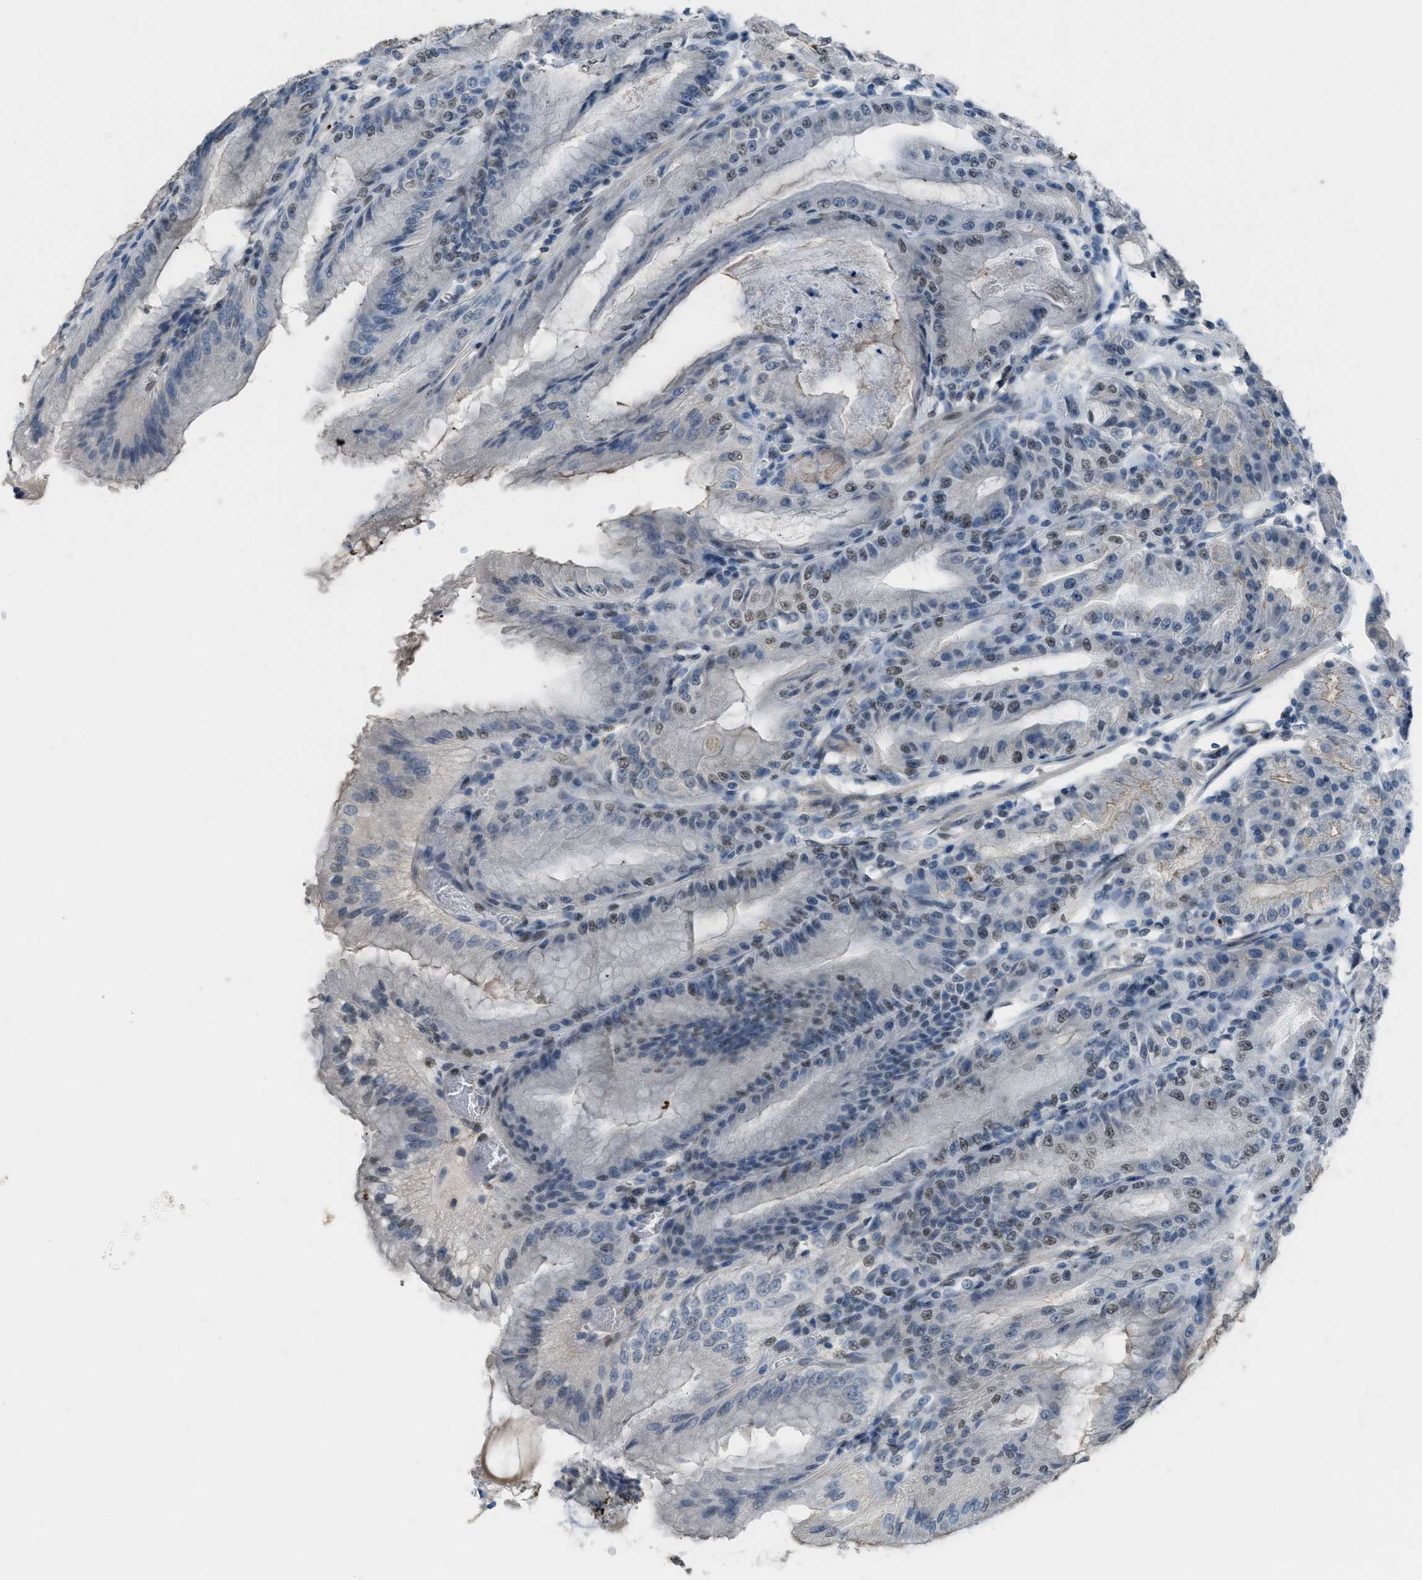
{"staining": {"intensity": "moderate", "quantity": "<25%", "location": "cytoplasmic/membranous"}, "tissue": "stomach", "cell_type": "Glandular cells", "image_type": "normal", "snomed": [{"axis": "morphology", "description": "Normal tissue, NOS"}, {"axis": "topography", "description": "Stomach, lower"}], "caption": "Immunohistochemistry histopathology image of unremarkable stomach: stomach stained using immunohistochemistry (IHC) demonstrates low levels of moderate protein expression localized specifically in the cytoplasmic/membranous of glandular cells, appearing as a cytoplasmic/membranous brown color.", "gene": "TTC13", "patient": {"sex": "male", "age": 71}}